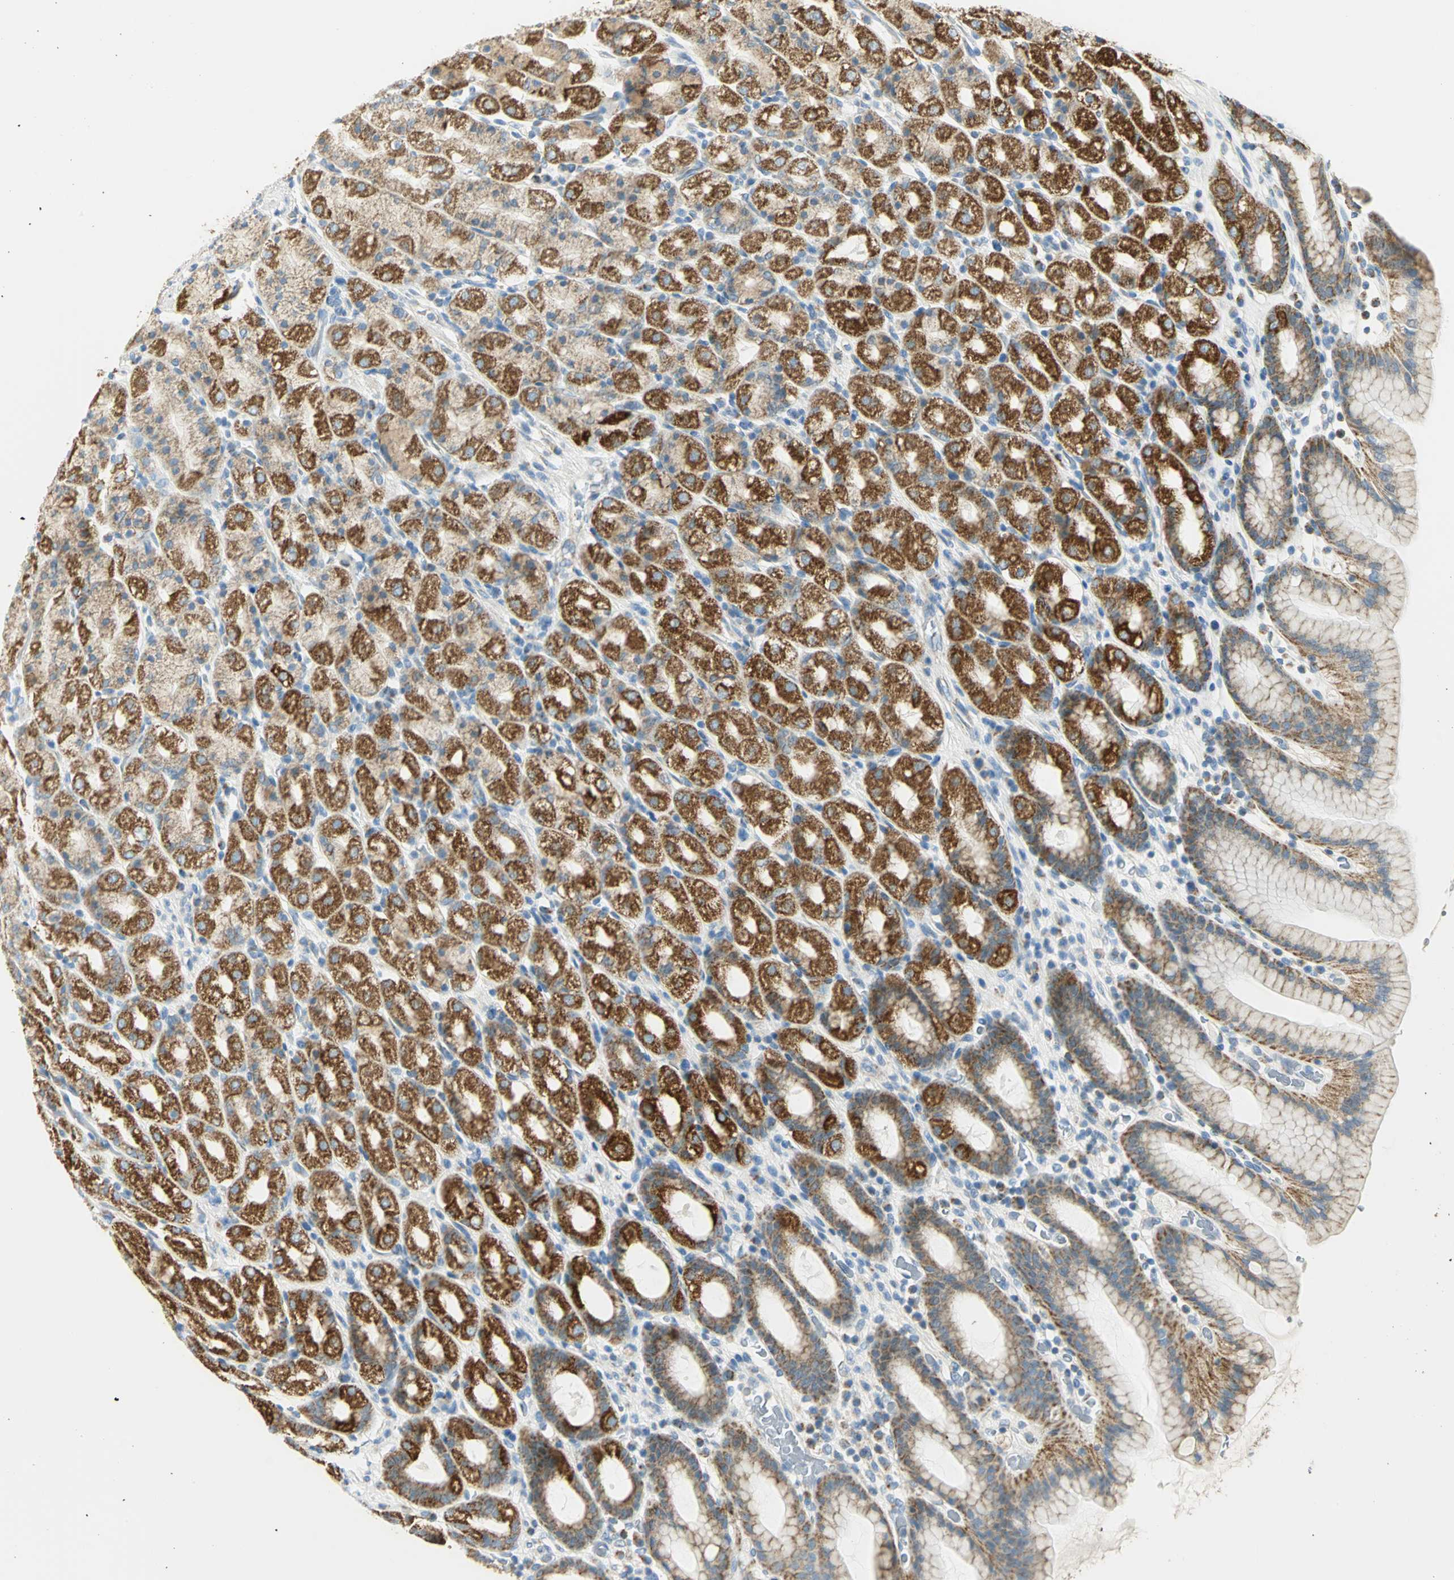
{"staining": {"intensity": "moderate", "quantity": "25%-75%", "location": "cytoplasmic/membranous"}, "tissue": "stomach", "cell_type": "Glandular cells", "image_type": "normal", "snomed": [{"axis": "morphology", "description": "Normal tissue, NOS"}, {"axis": "topography", "description": "Stomach, upper"}], "caption": "Protein expression analysis of normal stomach displays moderate cytoplasmic/membranous positivity in about 25%-75% of glandular cells. The protein of interest is stained brown, and the nuclei are stained in blue (DAB (3,3'-diaminobenzidine) IHC with brightfield microscopy, high magnification).", "gene": "NTRK1", "patient": {"sex": "male", "age": 68}}